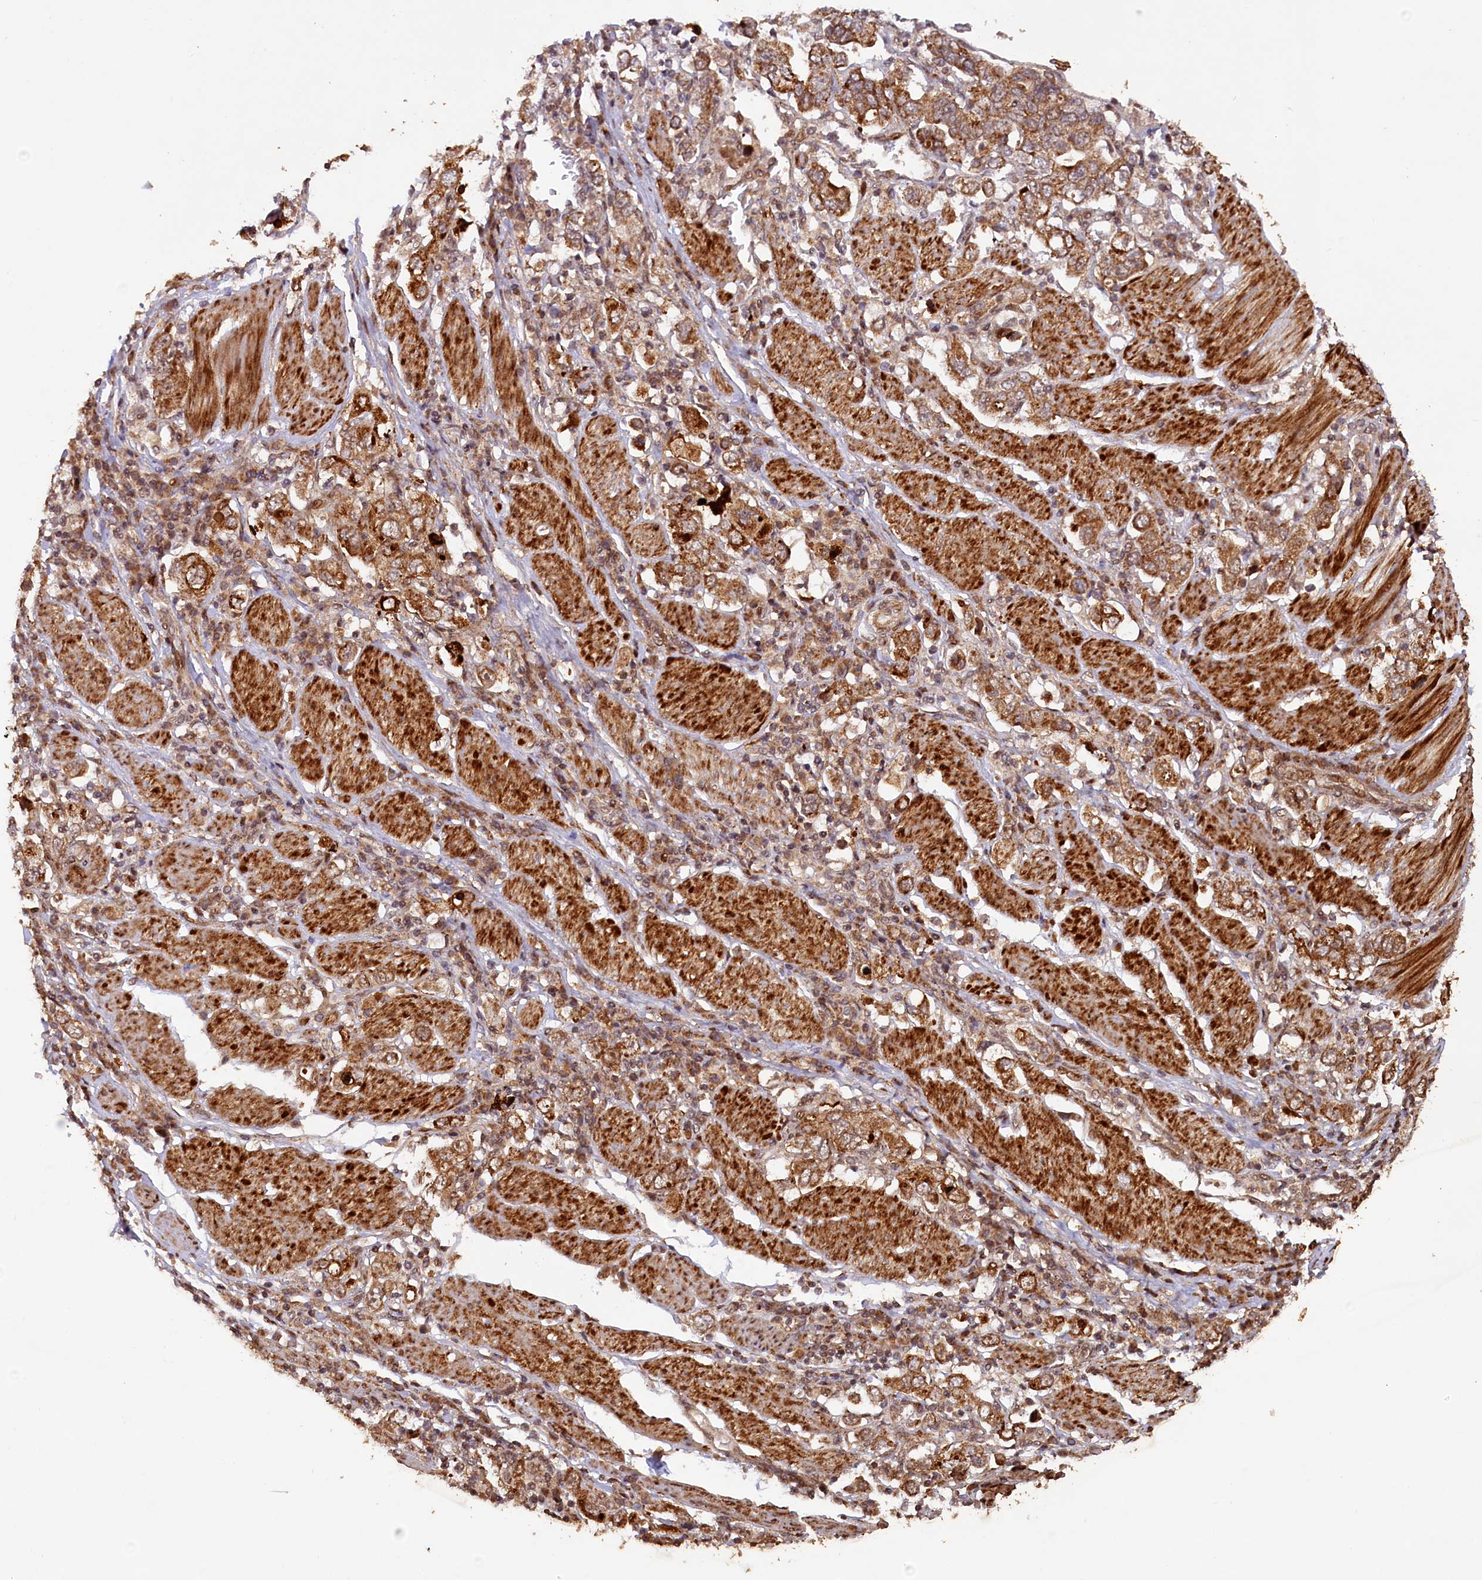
{"staining": {"intensity": "moderate", "quantity": ">75%", "location": "cytoplasmic/membranous"}, "tissue": "stomach cancer", "cell_type": "Tumor cells", "image_type": "cancer", "snomed": [{"axis": "morphology", "description": "Adenocarcinoma, NOS"}, {"axis": "topography", "description": "Stomach, upper"}], "caption": "Stomach adenocarcinoma was stained to show a protein in brown. There is medium levels of moderate cytoplasmic/membranous positivity in about >75% of tumor cells. Nuclei are stained in blue.", "gene": "SHPRH", "patient": {"sex": "male", "age": 62}}